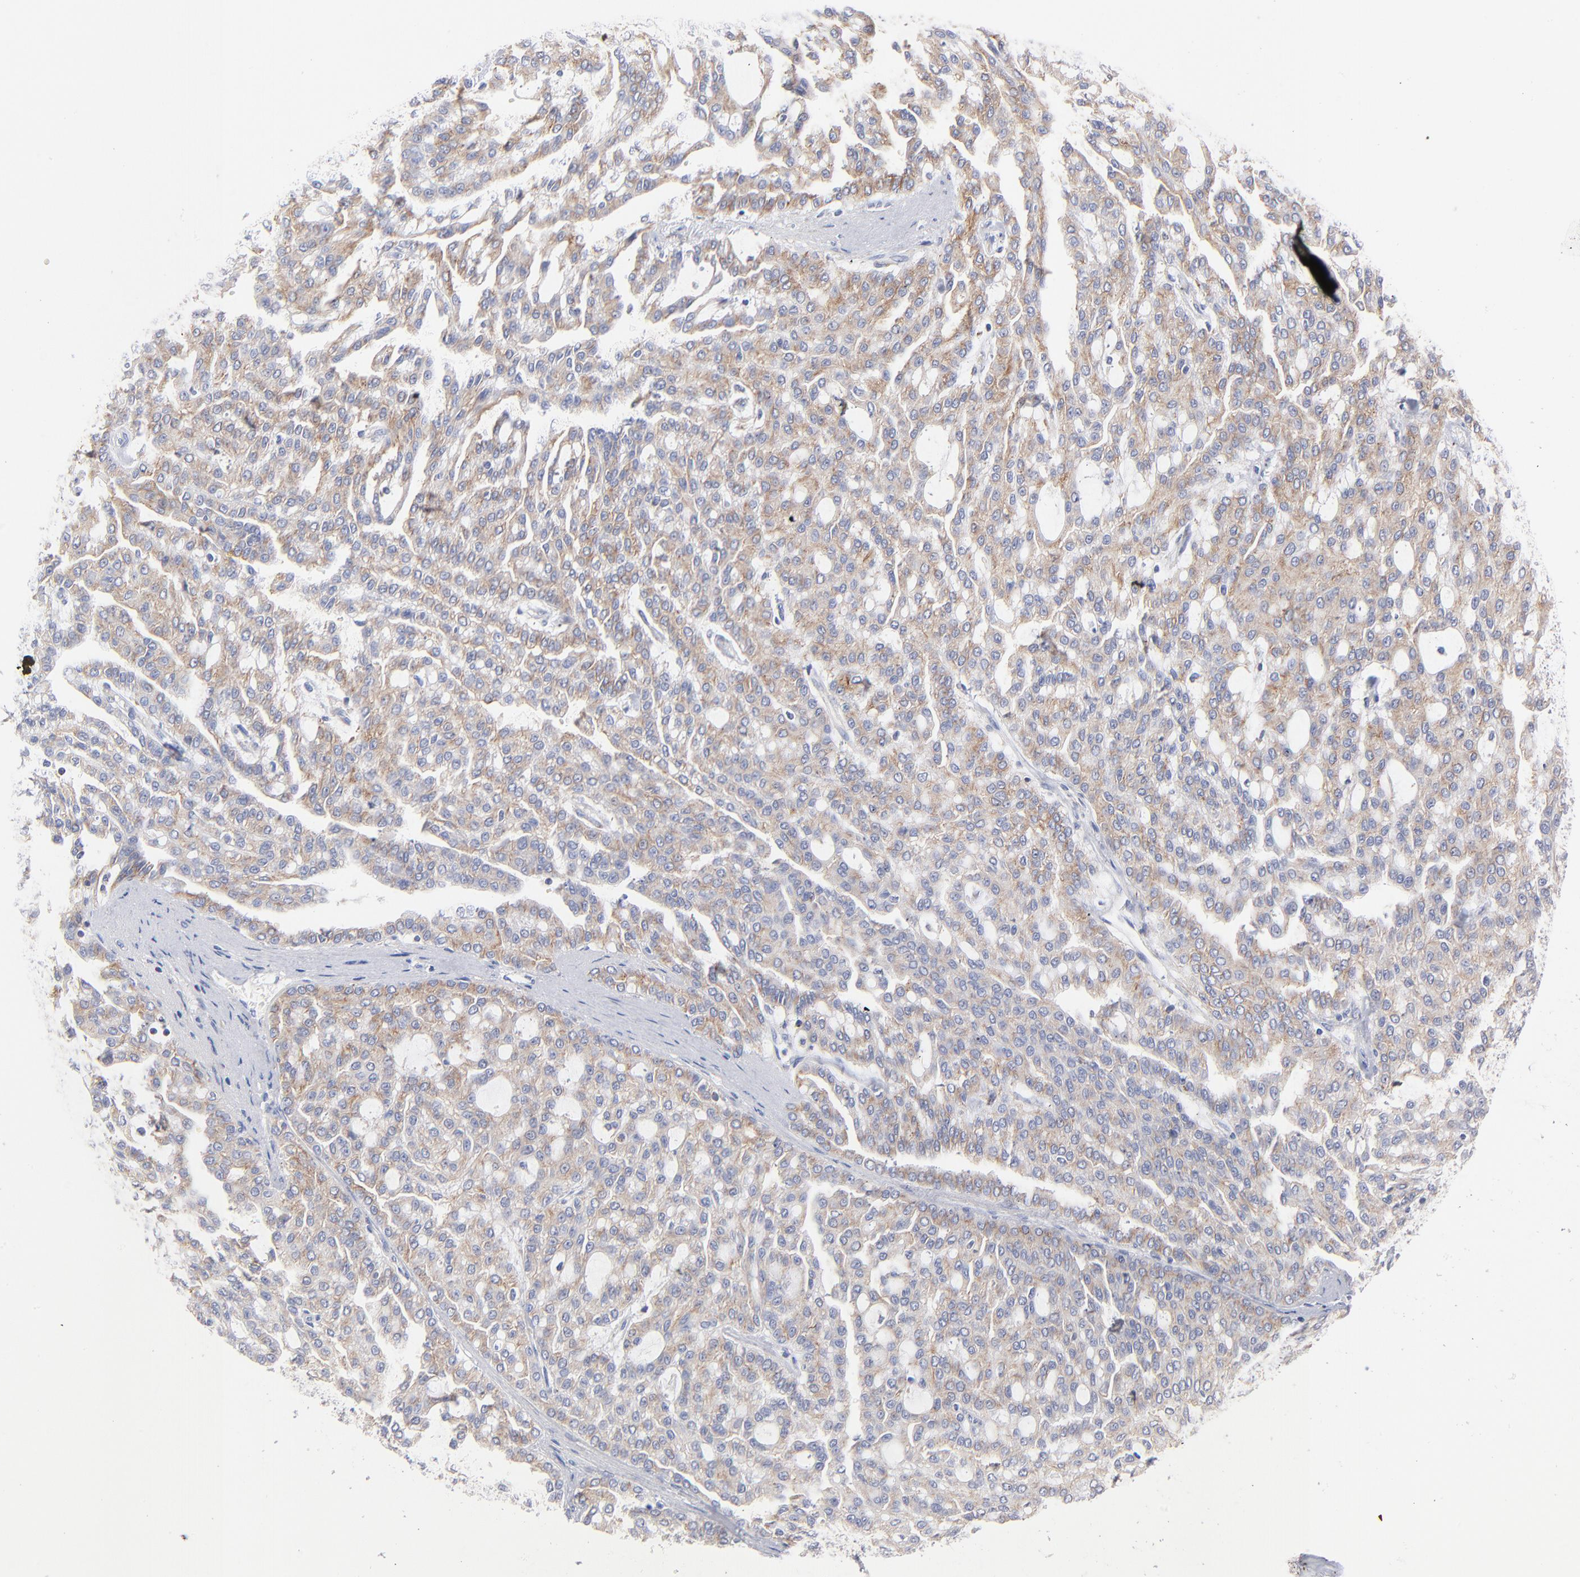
{"staining": {"intensity": "weak", "quantity": ">75%", "location": "cytoplasmic/membranous"}, "tissue": "renal cancer", "cell_type": "Tumor cells", "image_type": "cancer", "snomed": [{"axis": "morphology", "description": "Adenocarcinoma, NOS"}, {"axis": "topography", "description": "Kidney"}], "caption": "Immunohistochemistry of renal cancer demonstrates low levels of weak cytoplasmic/membranous positivity in about >75% of tumor cells.", "gene": "SEPTIN6", "patient": {"sex": "male", "age": 63}}